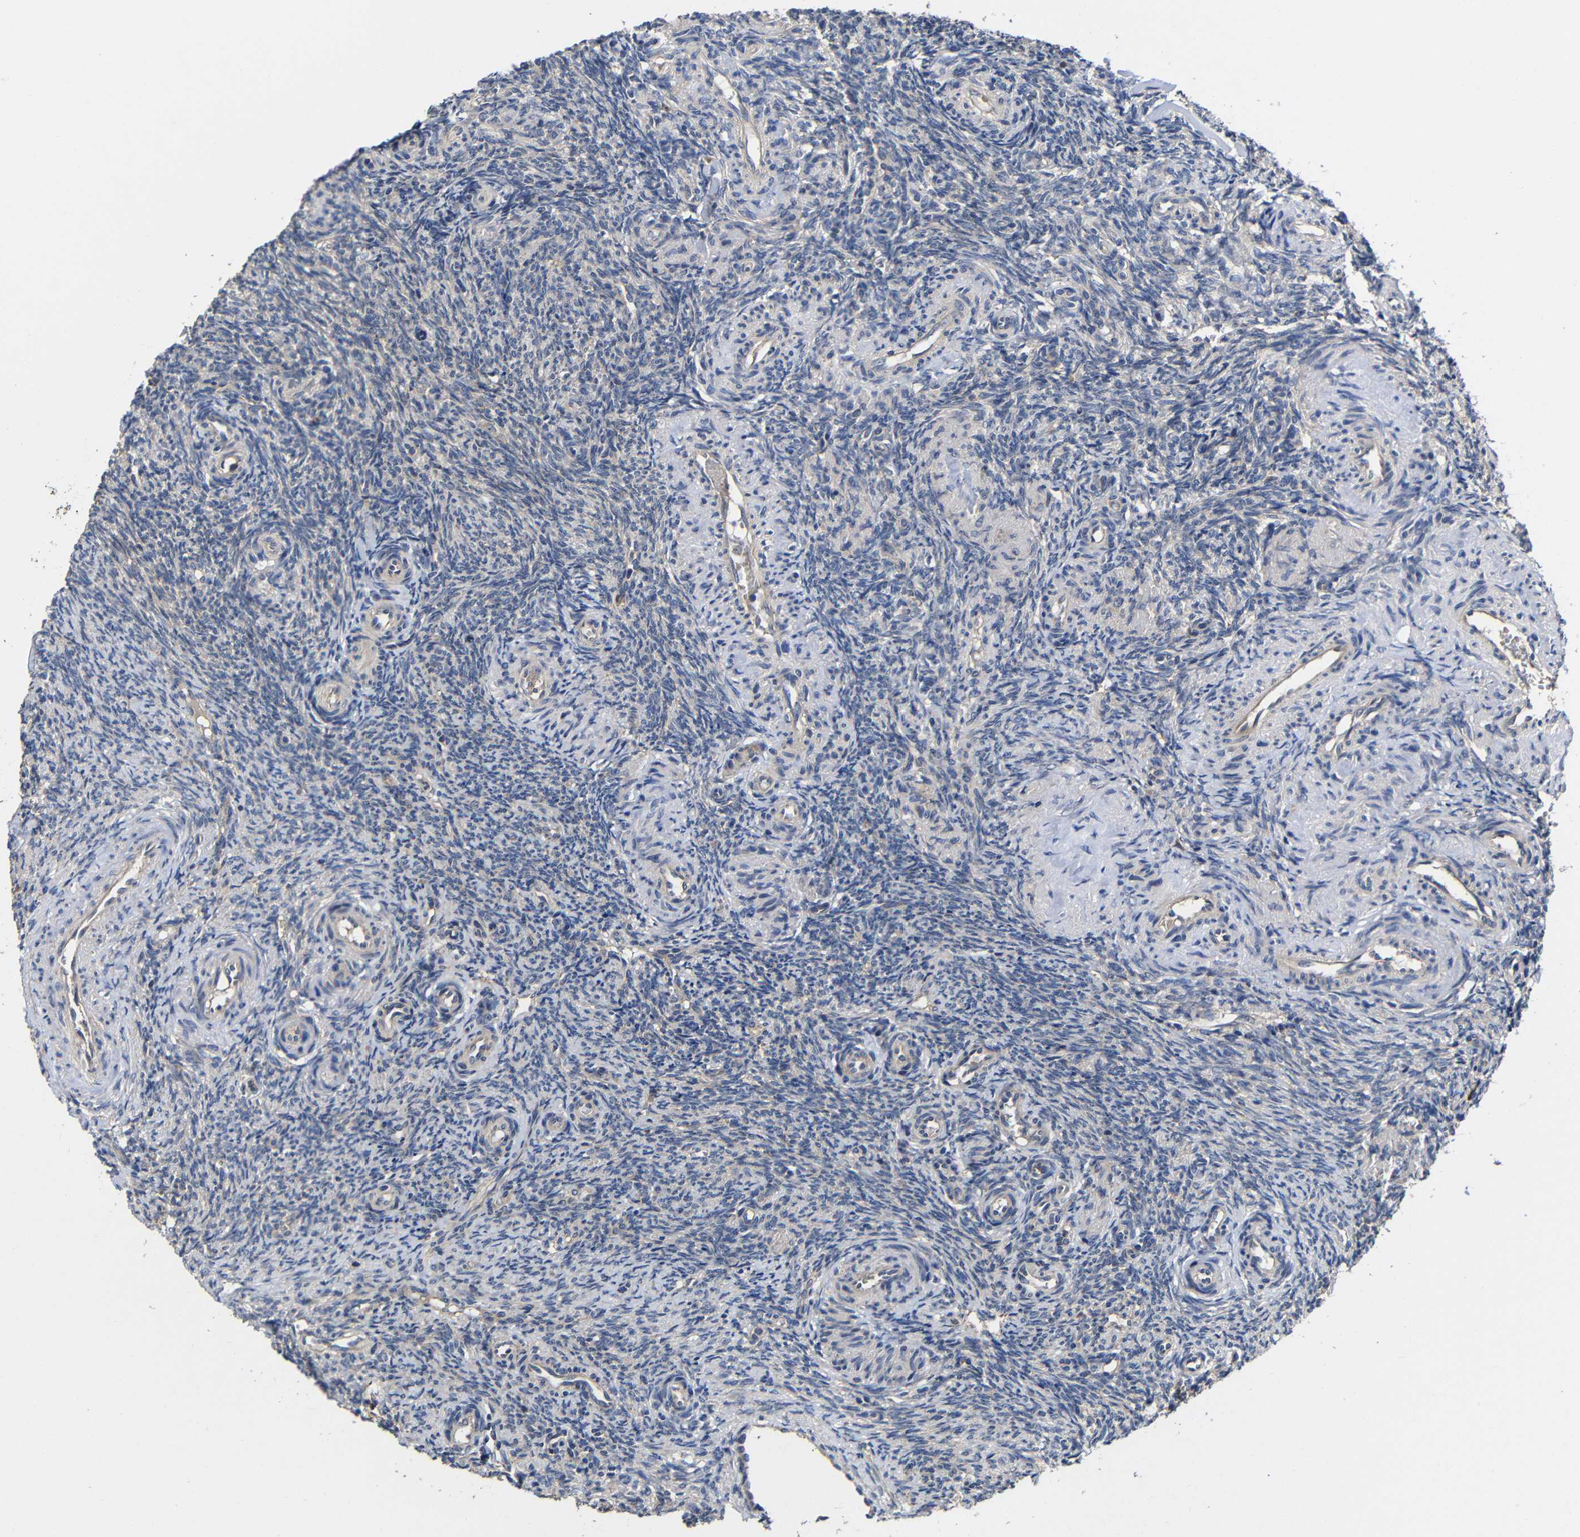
{"staining": {"intensity": "weak", "quantity": ">75%", "location": "cytoplasmic/membranous"}, "tissue": "ovary", "cell_type": "Follicle cells", "image_type": "normal", "snomed": [{"axis": "morphology", "description": "Normal tissue, NOS"}, {"axis": "topography", "description": "Ovary"}], "caption": "Brown immunohistochemical staining in unremarkable ovary shows weak cytoplasmic/membranous expression in approximately >75% of follicle cells. (IHC, brightfield microscopy, high magnification).", "gene": "LPAR5", "patient": {"sex": "female", "age": 41}}